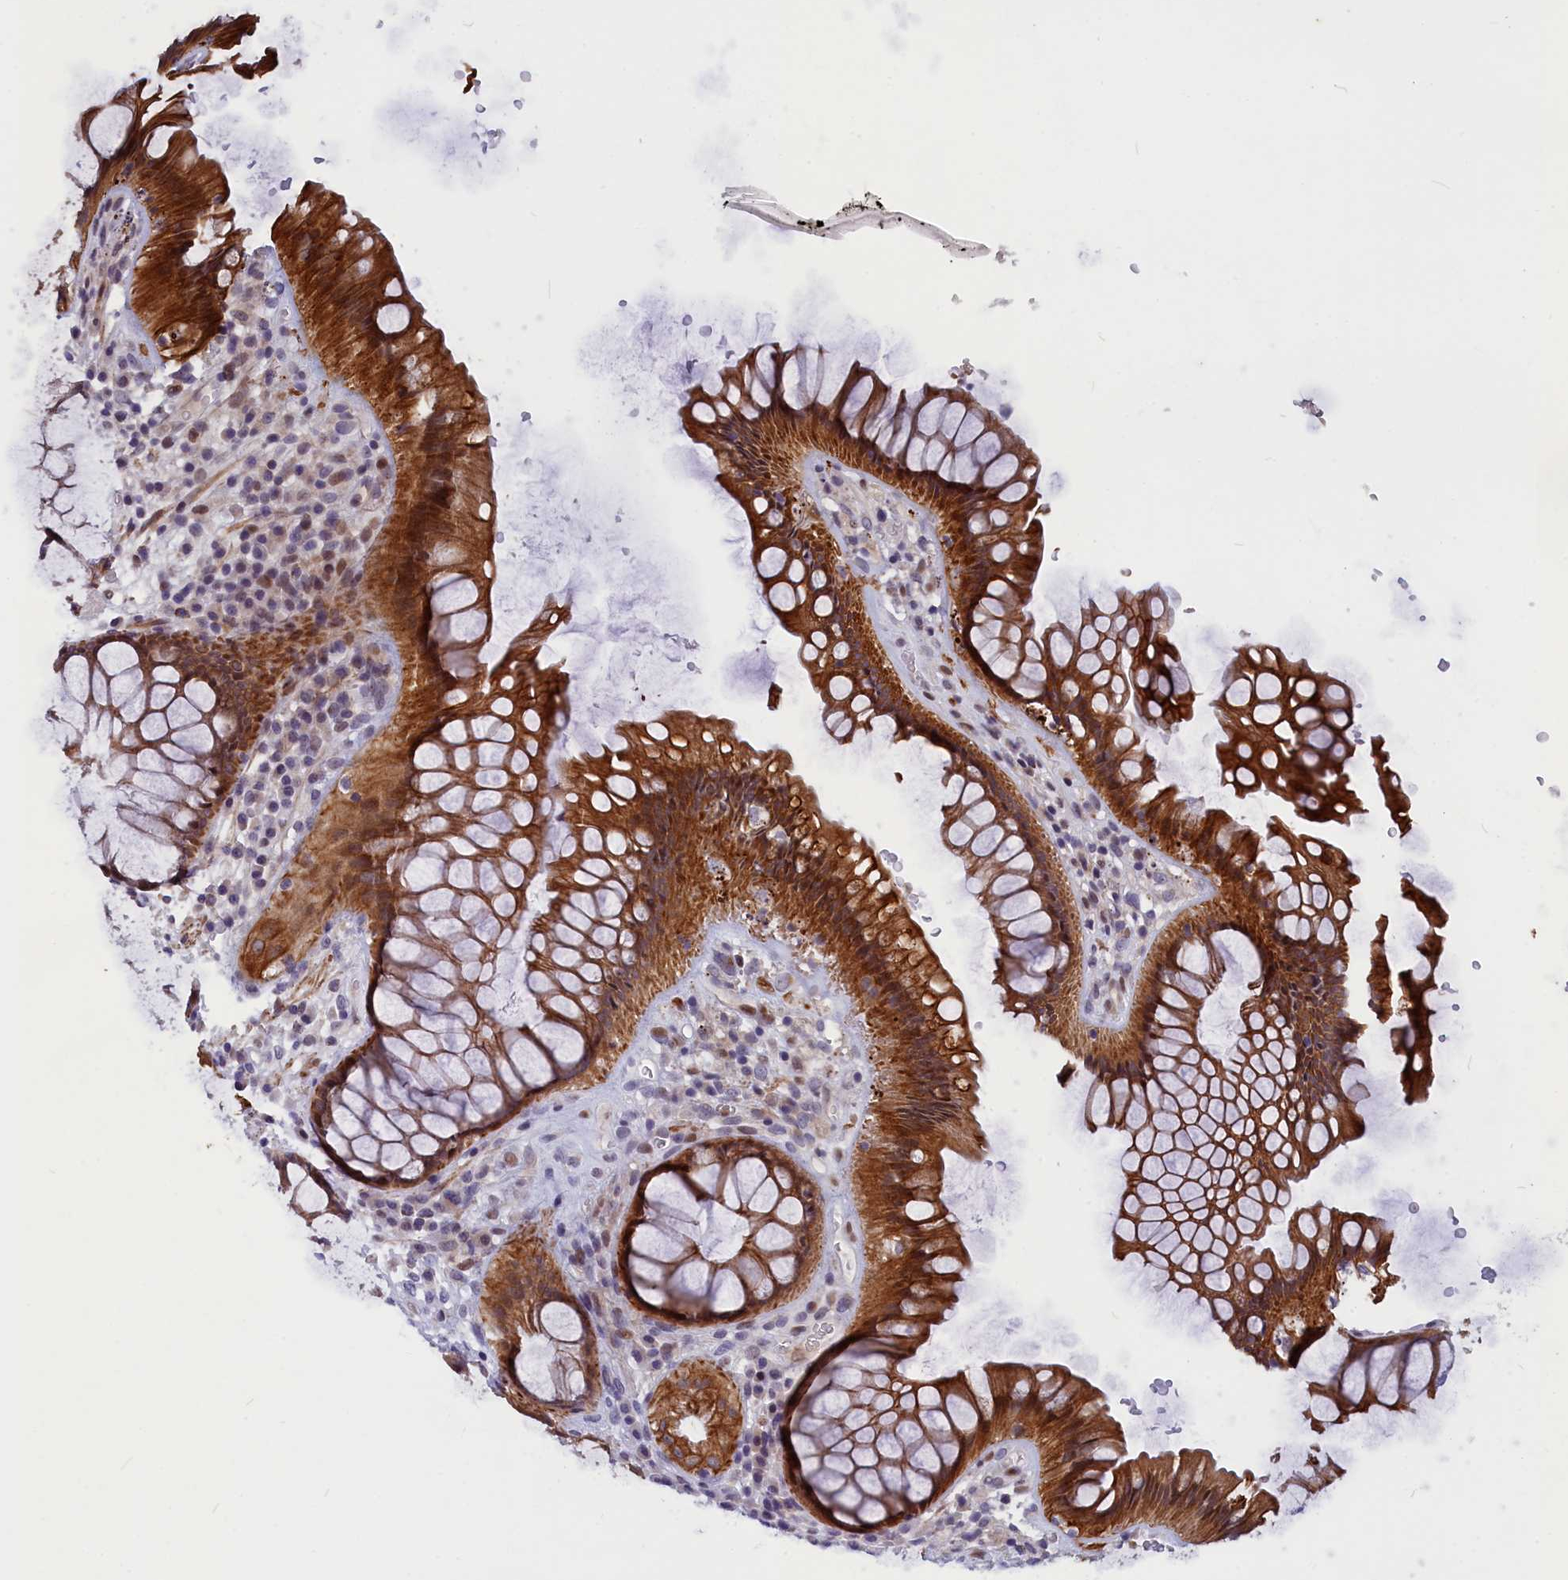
{"staining": {"intensity": "strong", "quantity": ">75%", "location": "cytoplasmic/membranous"}, "tissue": "rectum", "cell_type": "Glandular cells", "image_type": "normal", "snomed": [{"axis": "morphology", "description": "Normal tissue, NOS"}, {"axis": "topography", "description": "Rectum"}], "caption": "Immunohistochemistry histopathology image of unremarkable rectum stained for a protein (brown), which demonstrates high levels of strong cytoplasmic/membranous staining in about >75% of glandular cells.", "gene": "ANKRD34B", "patient": {"sex": "male", "age": 51}}